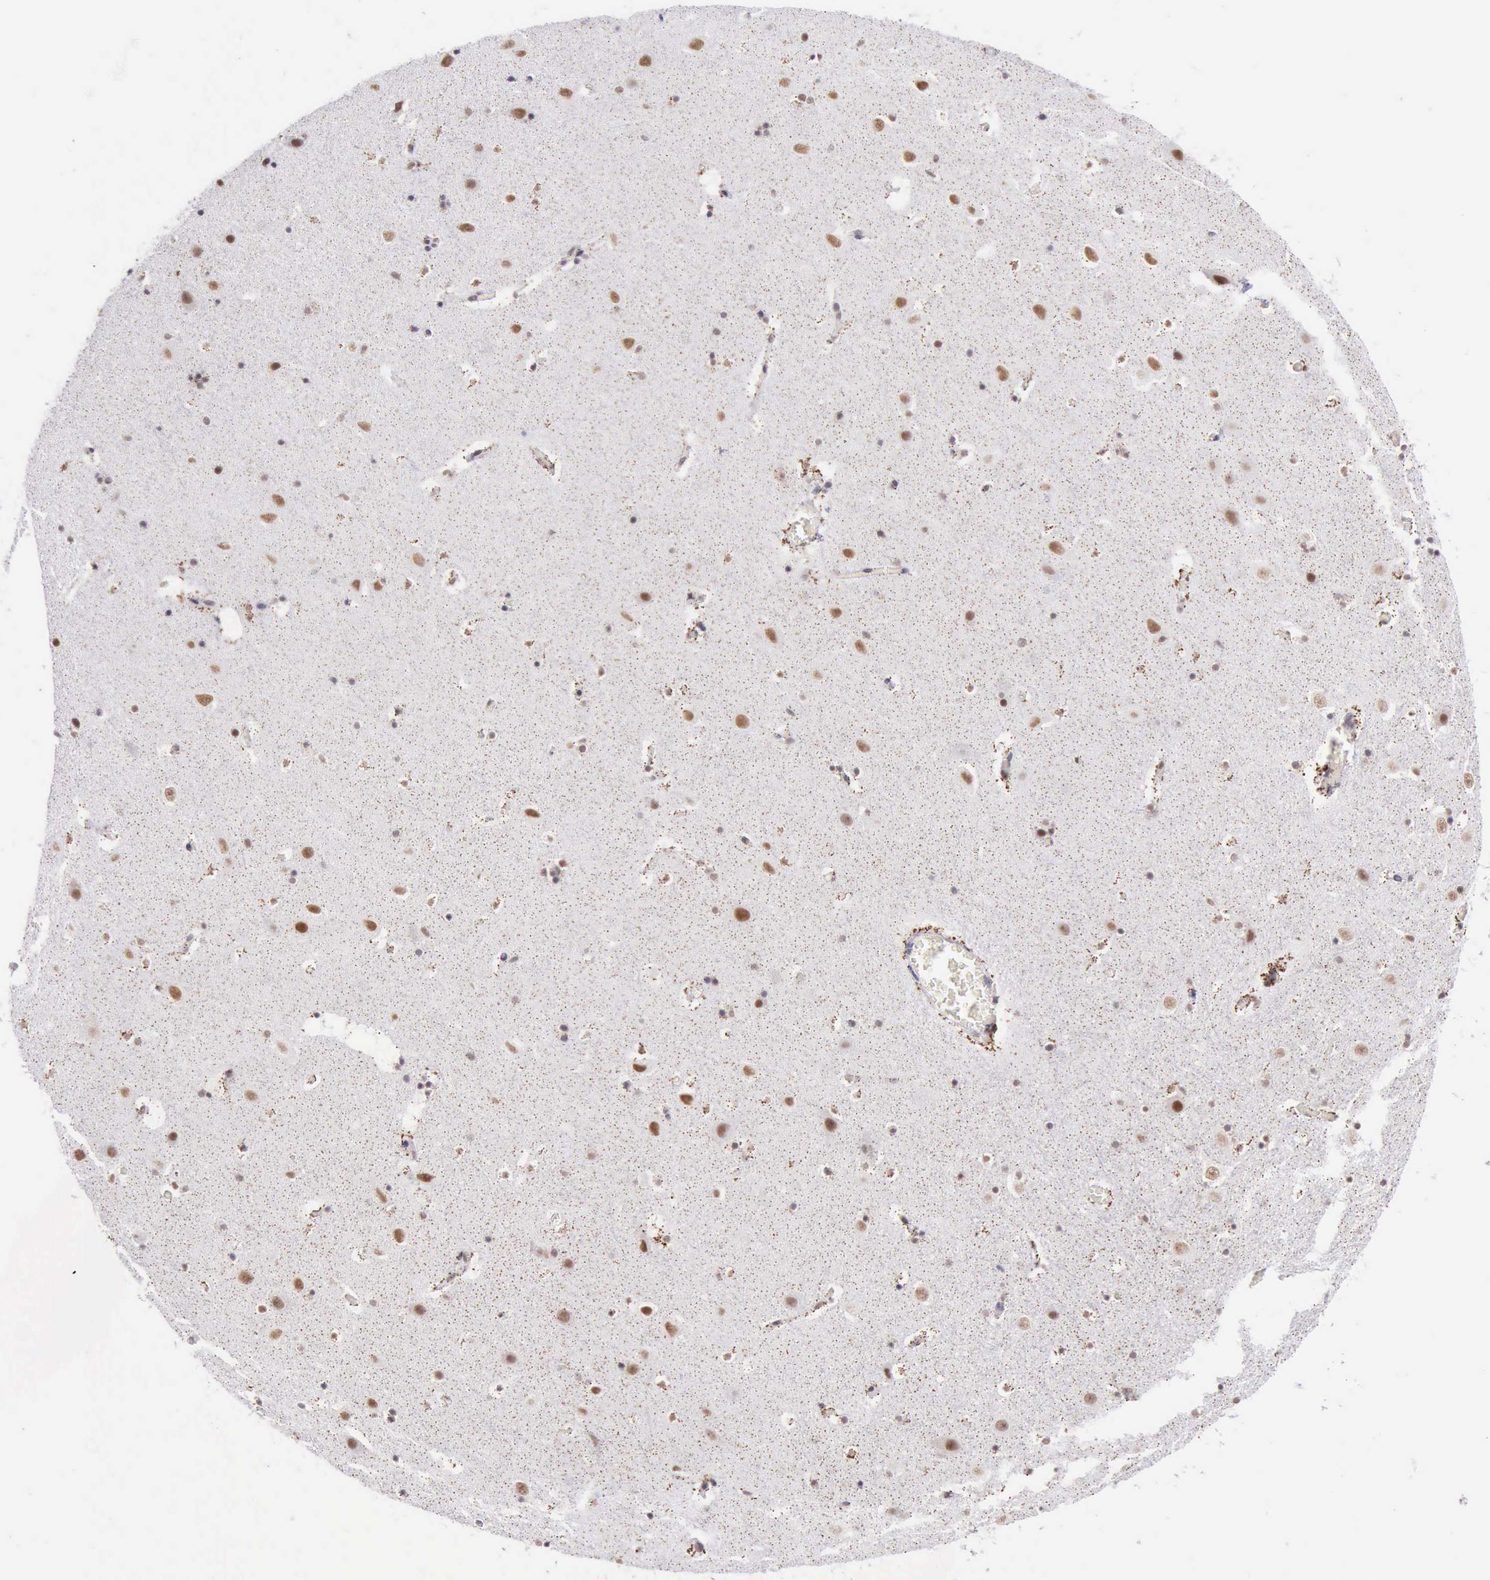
{"staining": {"intensity": "weak", "quantity": "25%-75%", "location": "nuclear"}, "tissue": "hippocampus", "cell_type": "Glial cells", "image_type": "normal", "snomed": [{"axis": "morphology", "description": "Normal tissue, NOS"}, {"axis": "topography", "description": "Hippocampus"}], "caption": "Immunohistochemistry (DAB (3,3'-diaminobenzidine)) staining of unremarkable hippocampus reveals weak nuclear protein expression in approximately 25%-75% of glial cells.", "gene": "ERCC4", "patient": {"sex": "male", "age": 45}}